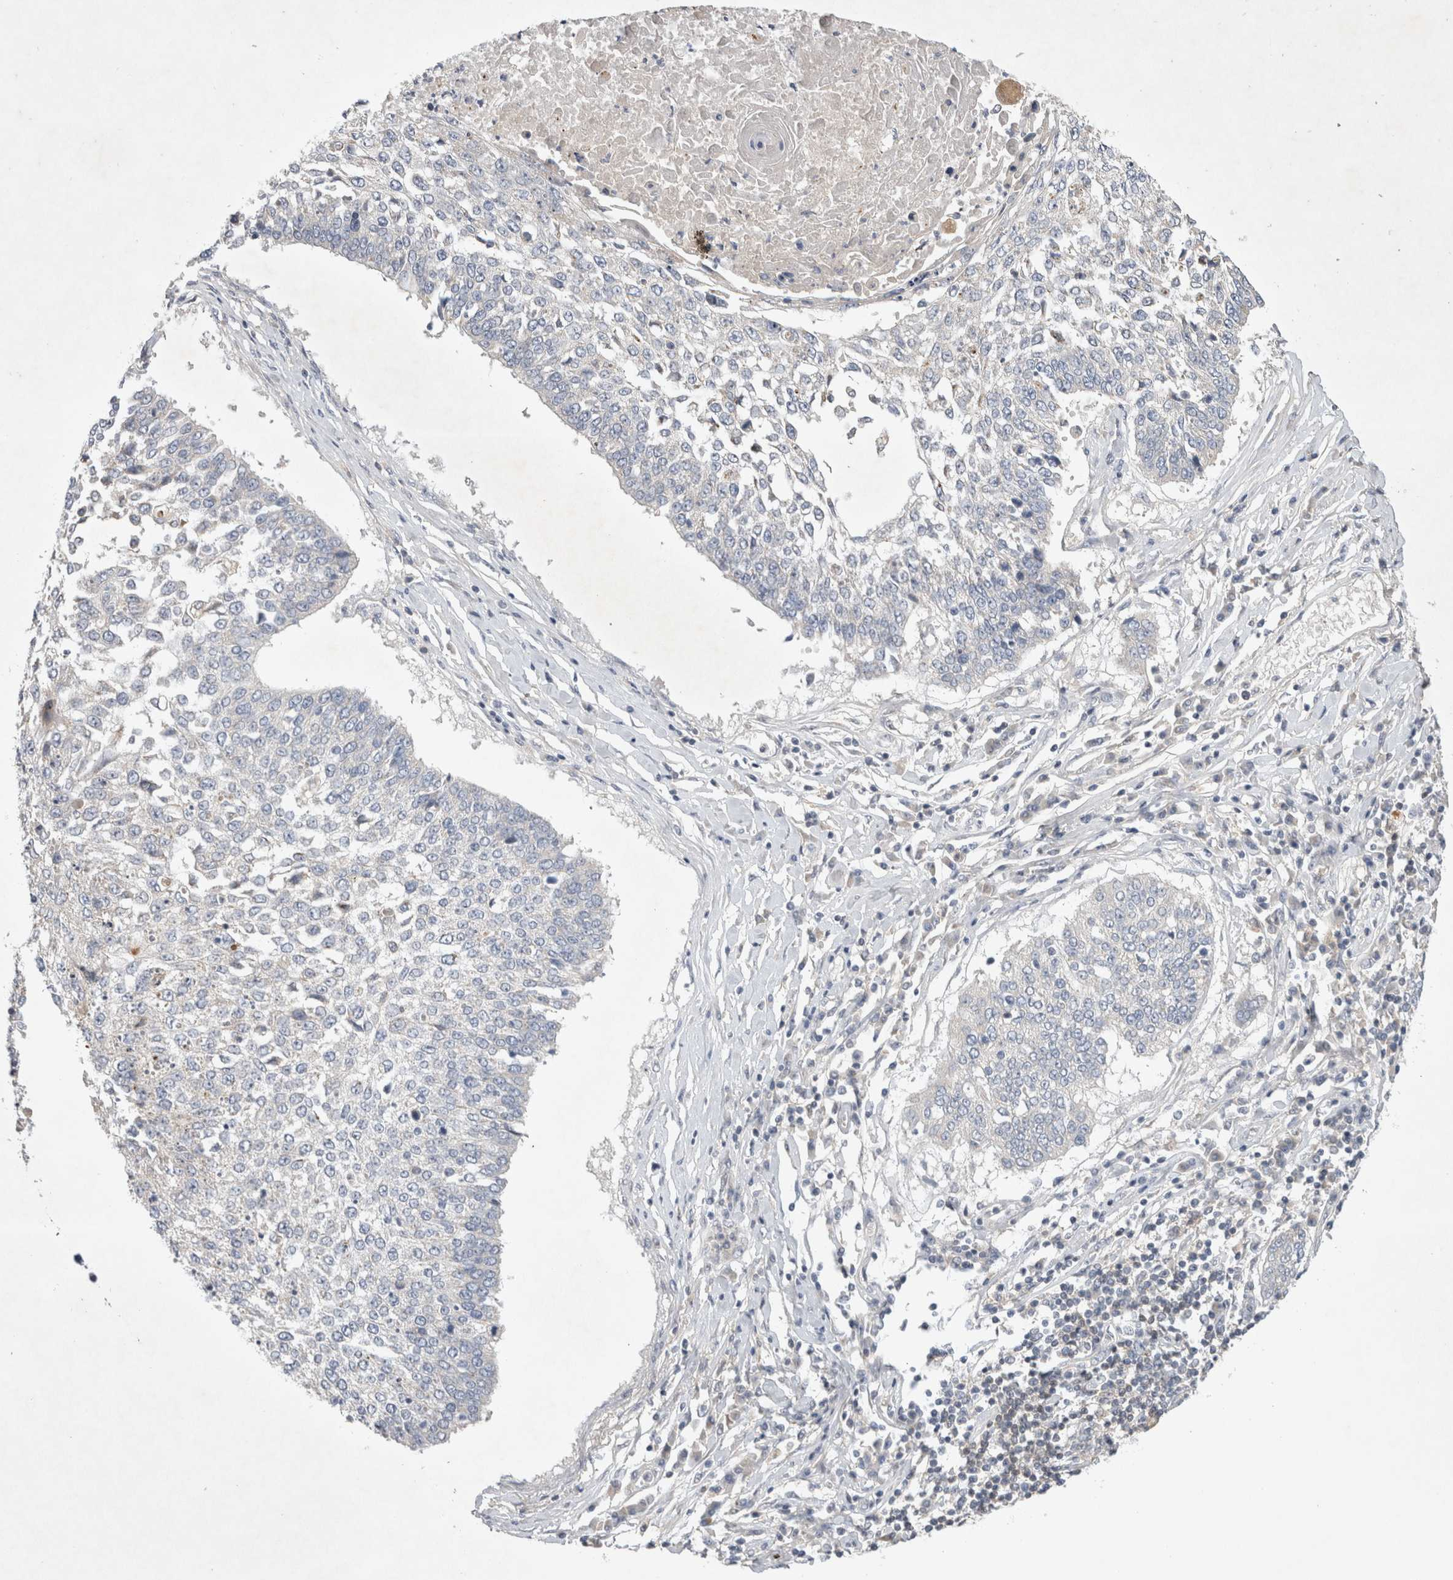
{"staining": {"intensity": "negative", "quantity": "none", "location": "none"}, "tissue": "lung cancer", "cell_type": "Tumor cells", "image_type": "cancer", "snomed": [{"axis": "morphology", "description": "Normal tissue, NOS"}, {"axis": "morphology", "description": "Squamous cell carcinoma, NOS"}, {"axis": "topography", "description": "Cartilage tissue"}, {"axis": "topography", "description": "Bronchus"}, {"axis": "topography", "description": "Lung"}, {"axis": "topography", "description": "Peripheral nerve tissue"}], "caption": "Image shows no significant protein expression in tumor cells of squamous cell carcinoma (lung). (DAB IHC visualized using brightfield microscopy, high magnification).", "gene": "SRD5A3", "patient": {"sex": "female", "age": 49}}